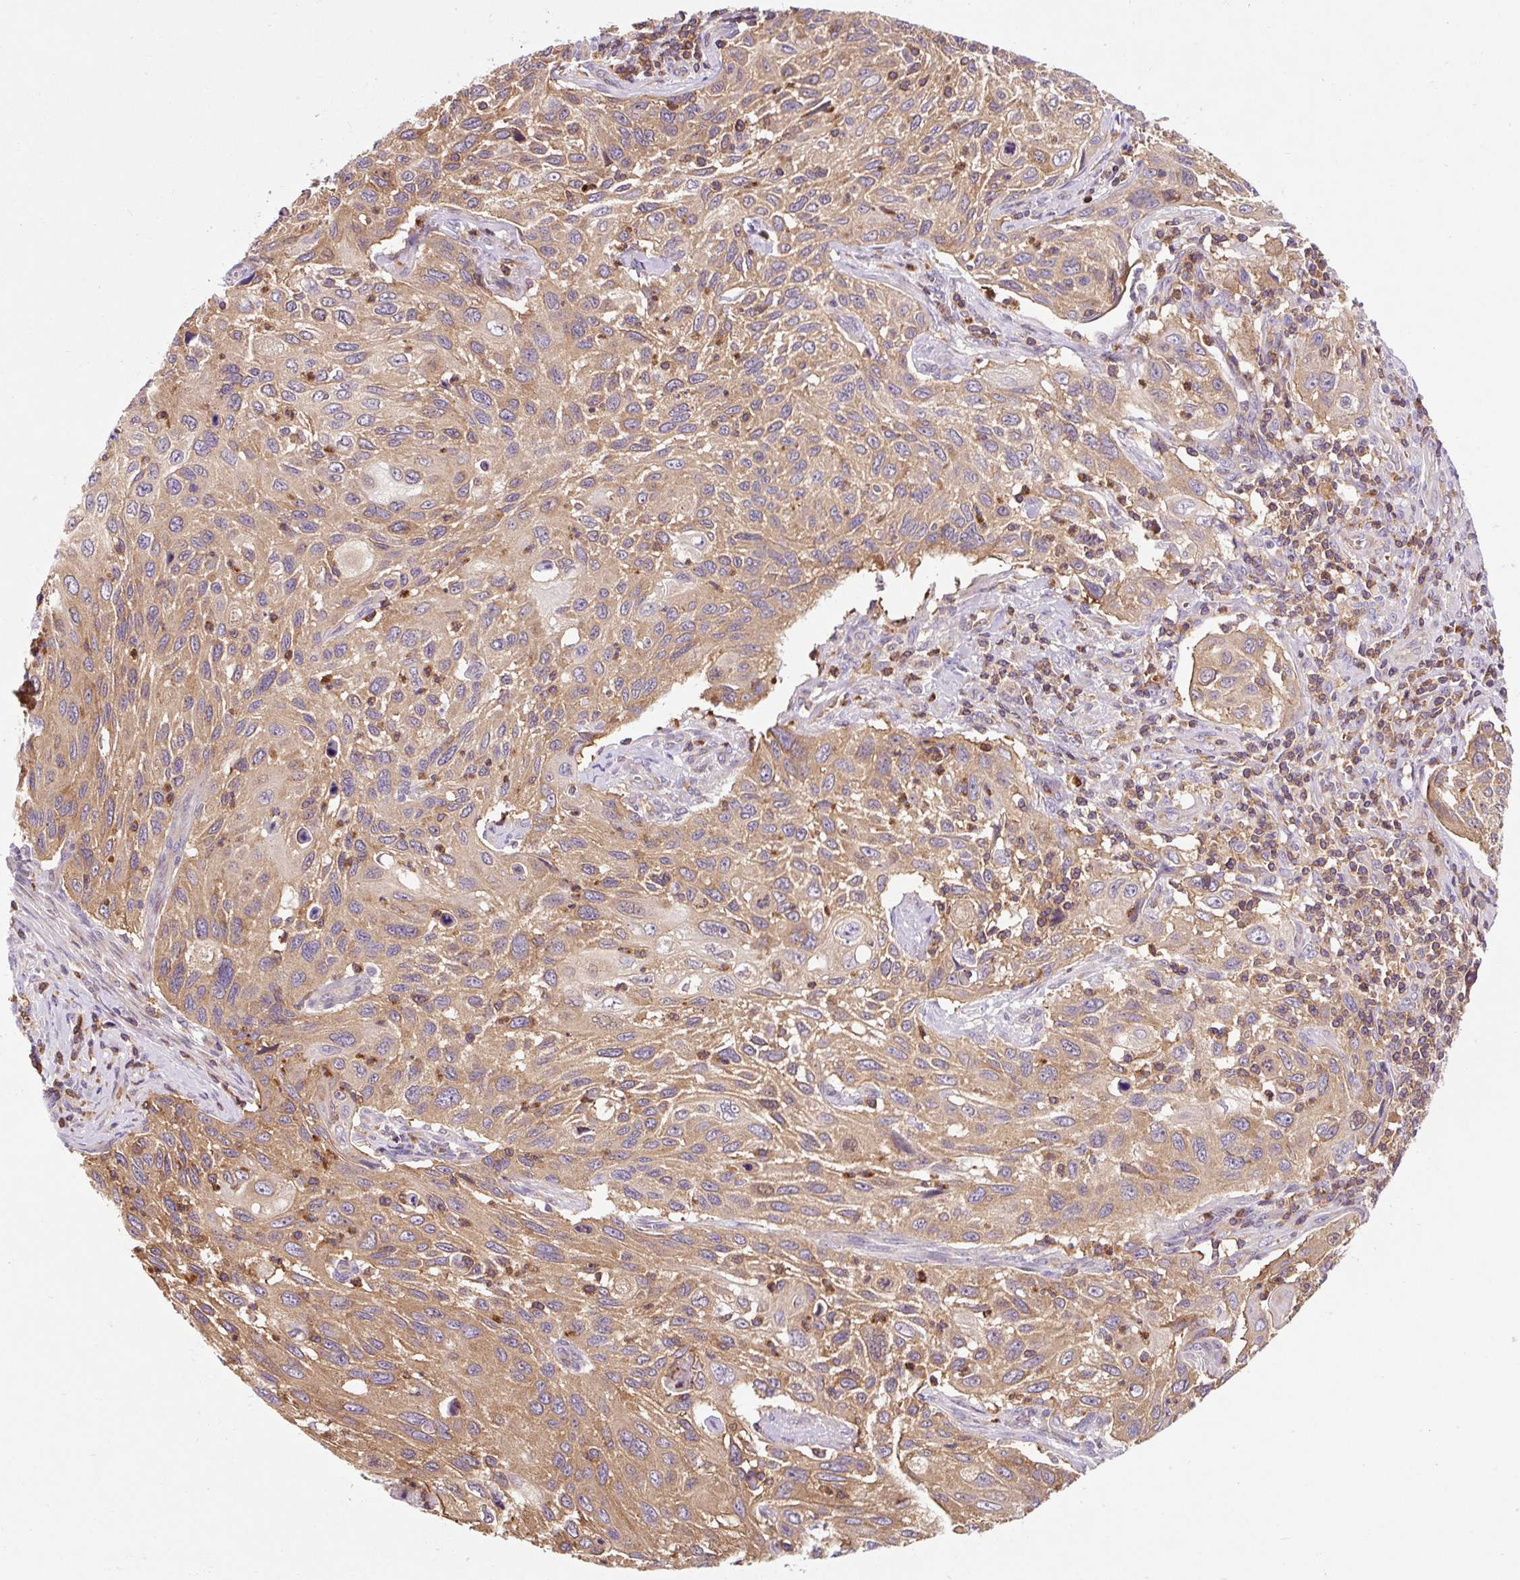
{"staining": {"intensity": "moderate", "quantity": ">75%", "location": "cytoplasmic/membranous"}, "tissue": "cervical cancer", "cell_type": "Tumor cells", "image_type": "cancer", "snomed": [{"axis": "morphology", "description": "Squamous cell carcinoma, NOS"}, {"axis": "topography", "description": "Cervix"}], "caption": "About >75% of tumor cells in human cervical cancer demonstrate moderate cytoplasmic/membranous protein expression as visualized by brown immunohistochemical staining.", "gene": "CISD3", "patient": {"sex": "female", "age": 70}}